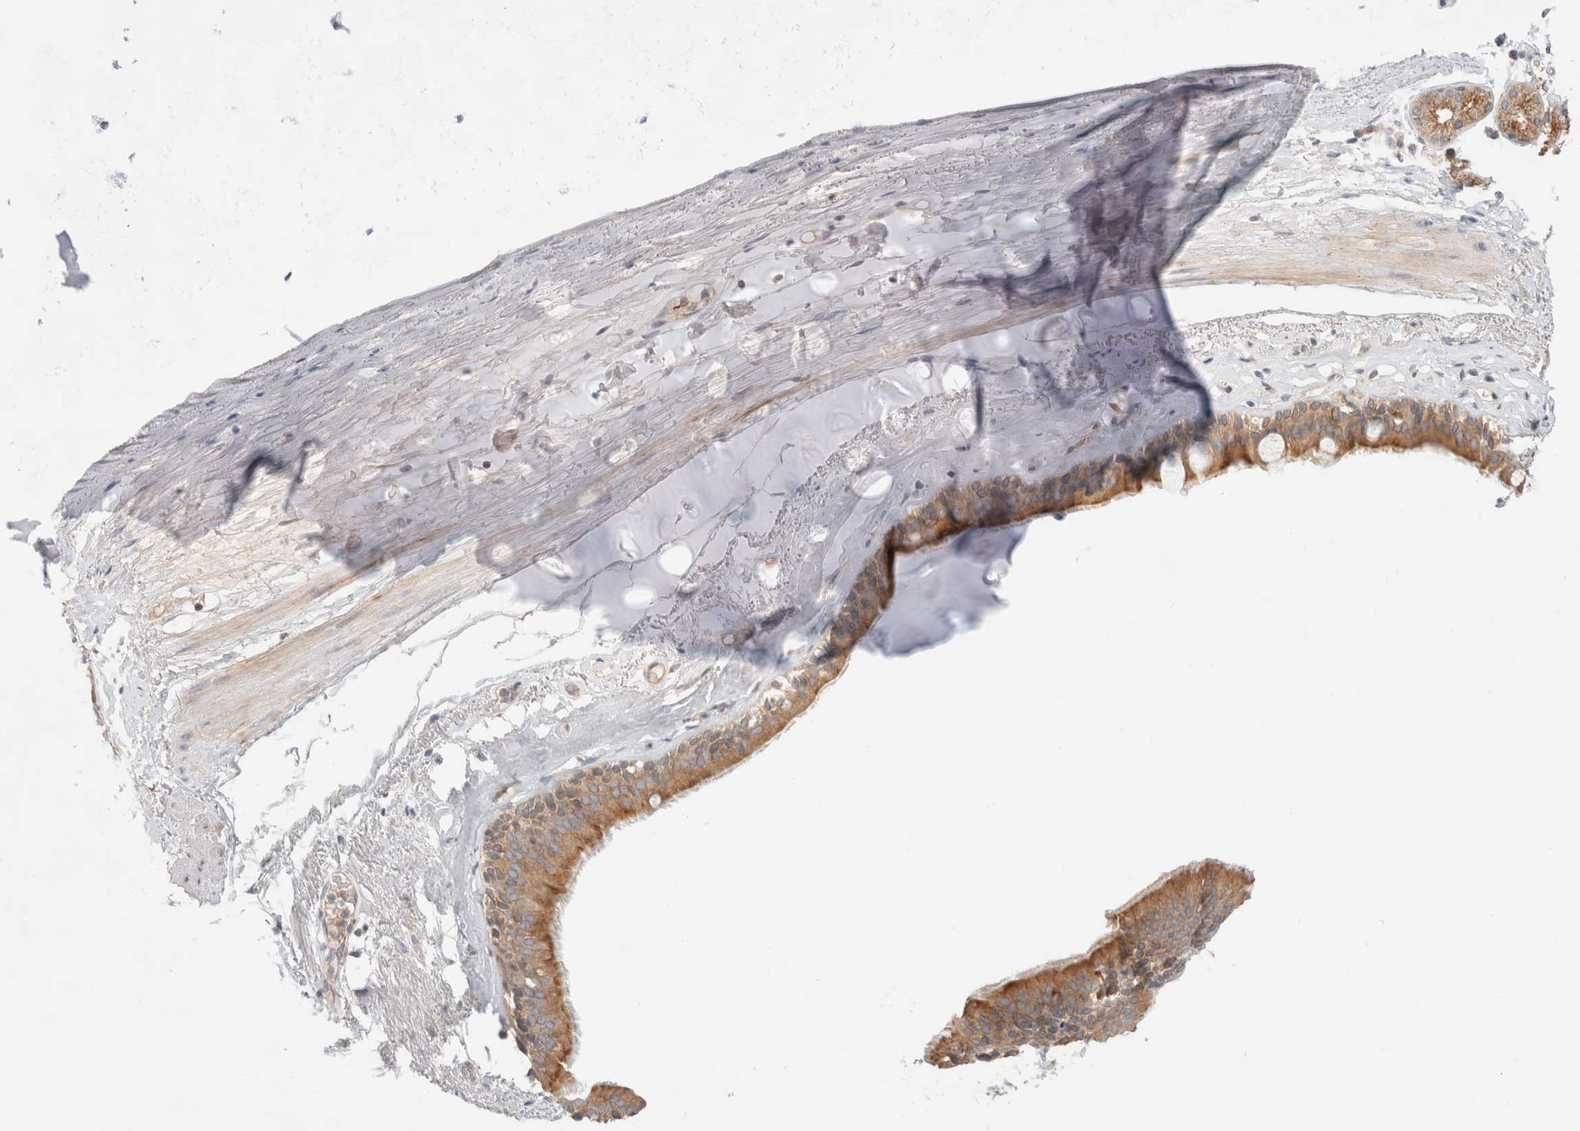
{"staining": {"intensity": "moderate", "quantity": ">75%", "location": "cytoplasmic/membranous"}, "tissue": "bronchus", "cell_type": "Respiratory epithelial cells", "image_type": "normal", "snomed": [{"axis": "morphology", "description": "Normal tissue, NOS"}, {"axis": "topography", "description": "Cartilage tissue"}], "caption": "Bronchus stained for a protein (brown) exhibits moderate cytoplasmic/membranous positive positivity in about >75% of respiratory epithelial cells.", "gene": "MARK3", "patient": {"sex": "female", "age": 63}}